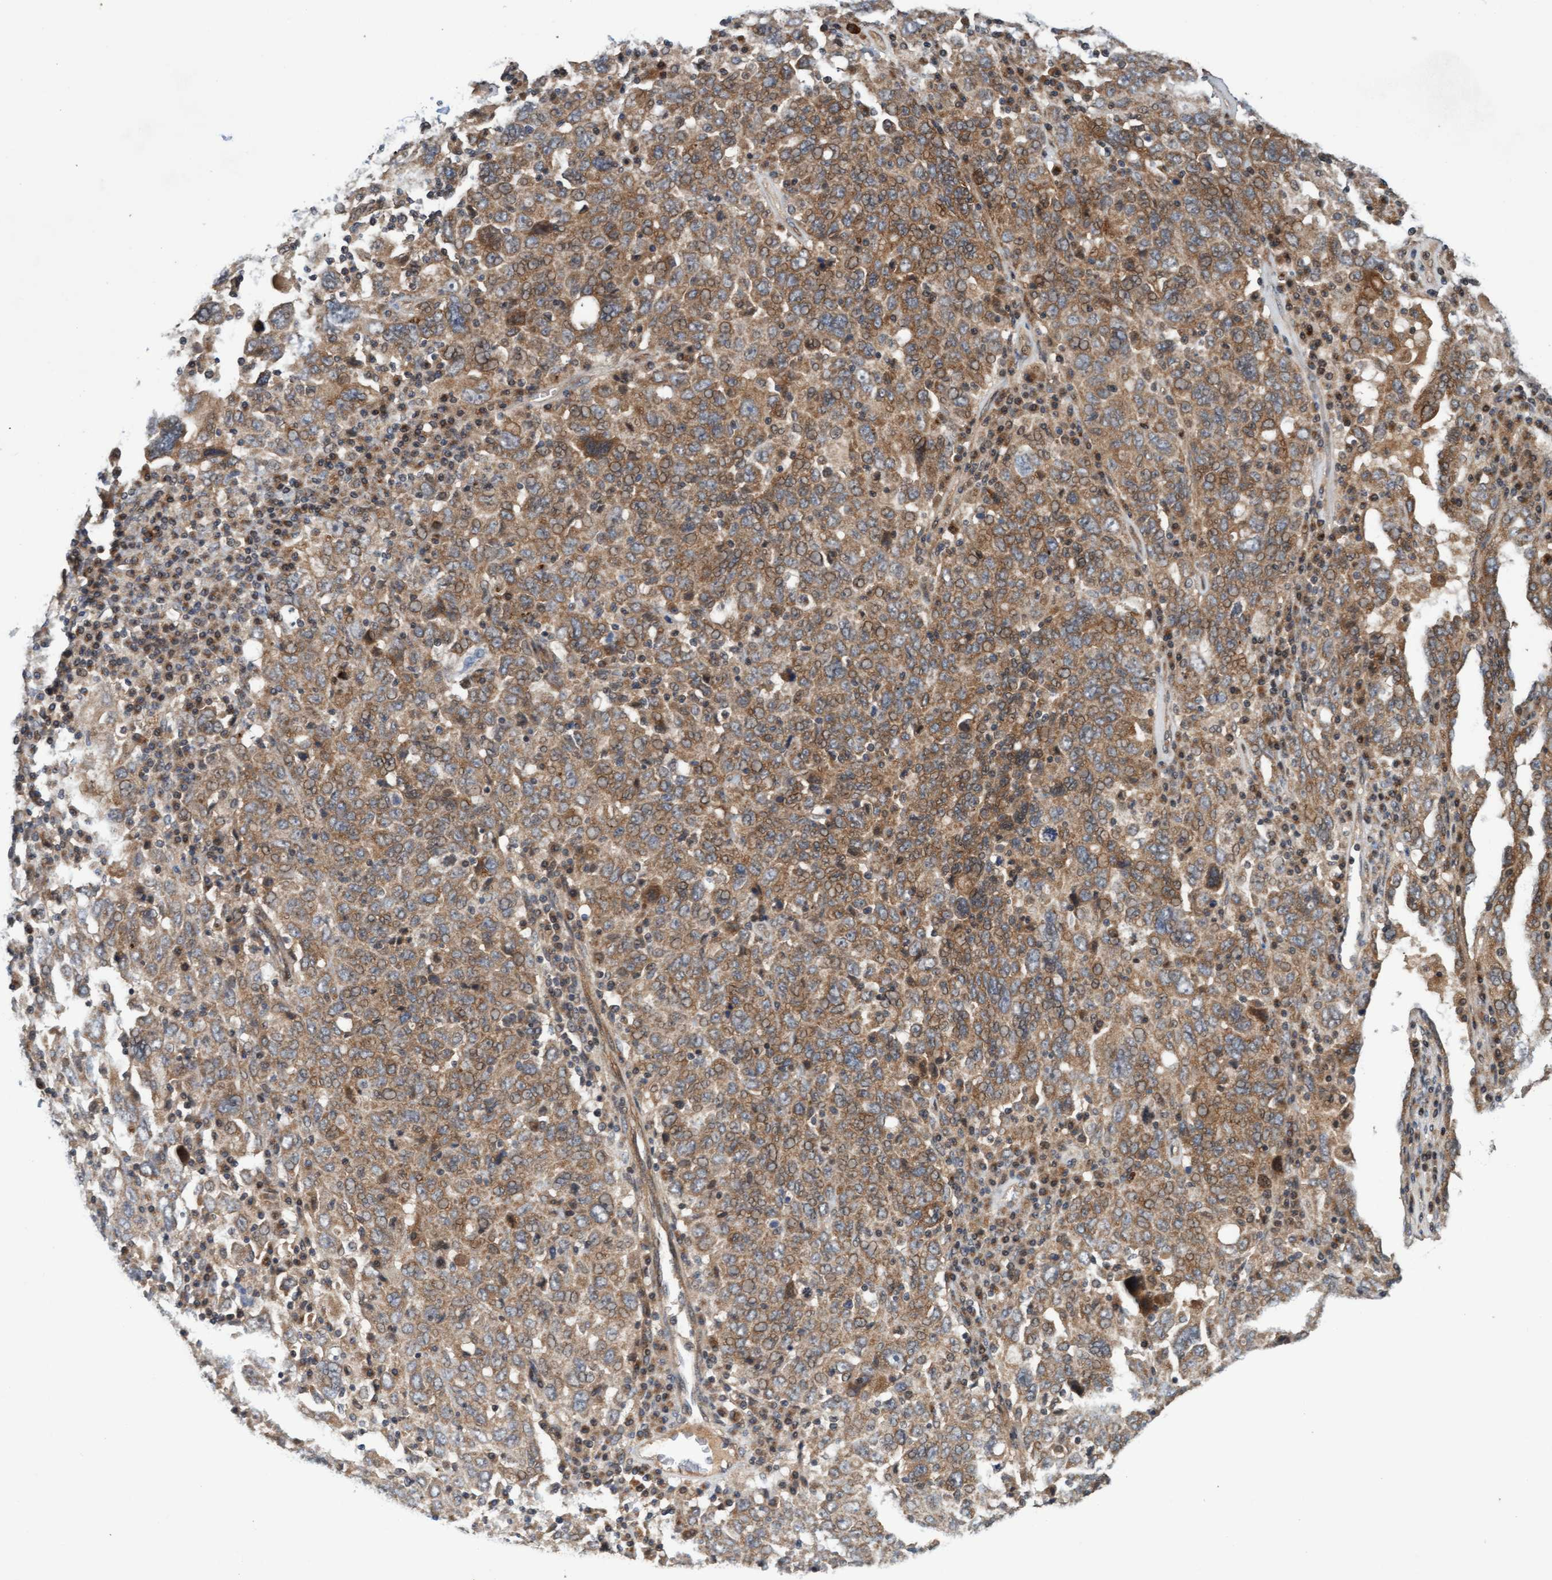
{"staining": {"intensity": "moderate", "quantity": "25%-75%", "location": "cytoplasmic/membranous,nuclear"}, "tissue": "ovarian cancer", "cell_type": "Tumor cells", "image_type": "cancer", "snomed": [{"axis": "morphology", "description": "Carcinoma, endometroid"}, {"axis": "topography", "description": "Ovary"}], "caption": "This micrograph shows ovarian endometroid carcinoma stained with IHC to label a protein in brown. The cytoplasmic/membranous and nuclear of tumor cells show moderate positivity for the protein. Nuclei are counter-stained blue.", "gene": "MLXIP", "patient": {"sex": "female", "age": 62}}